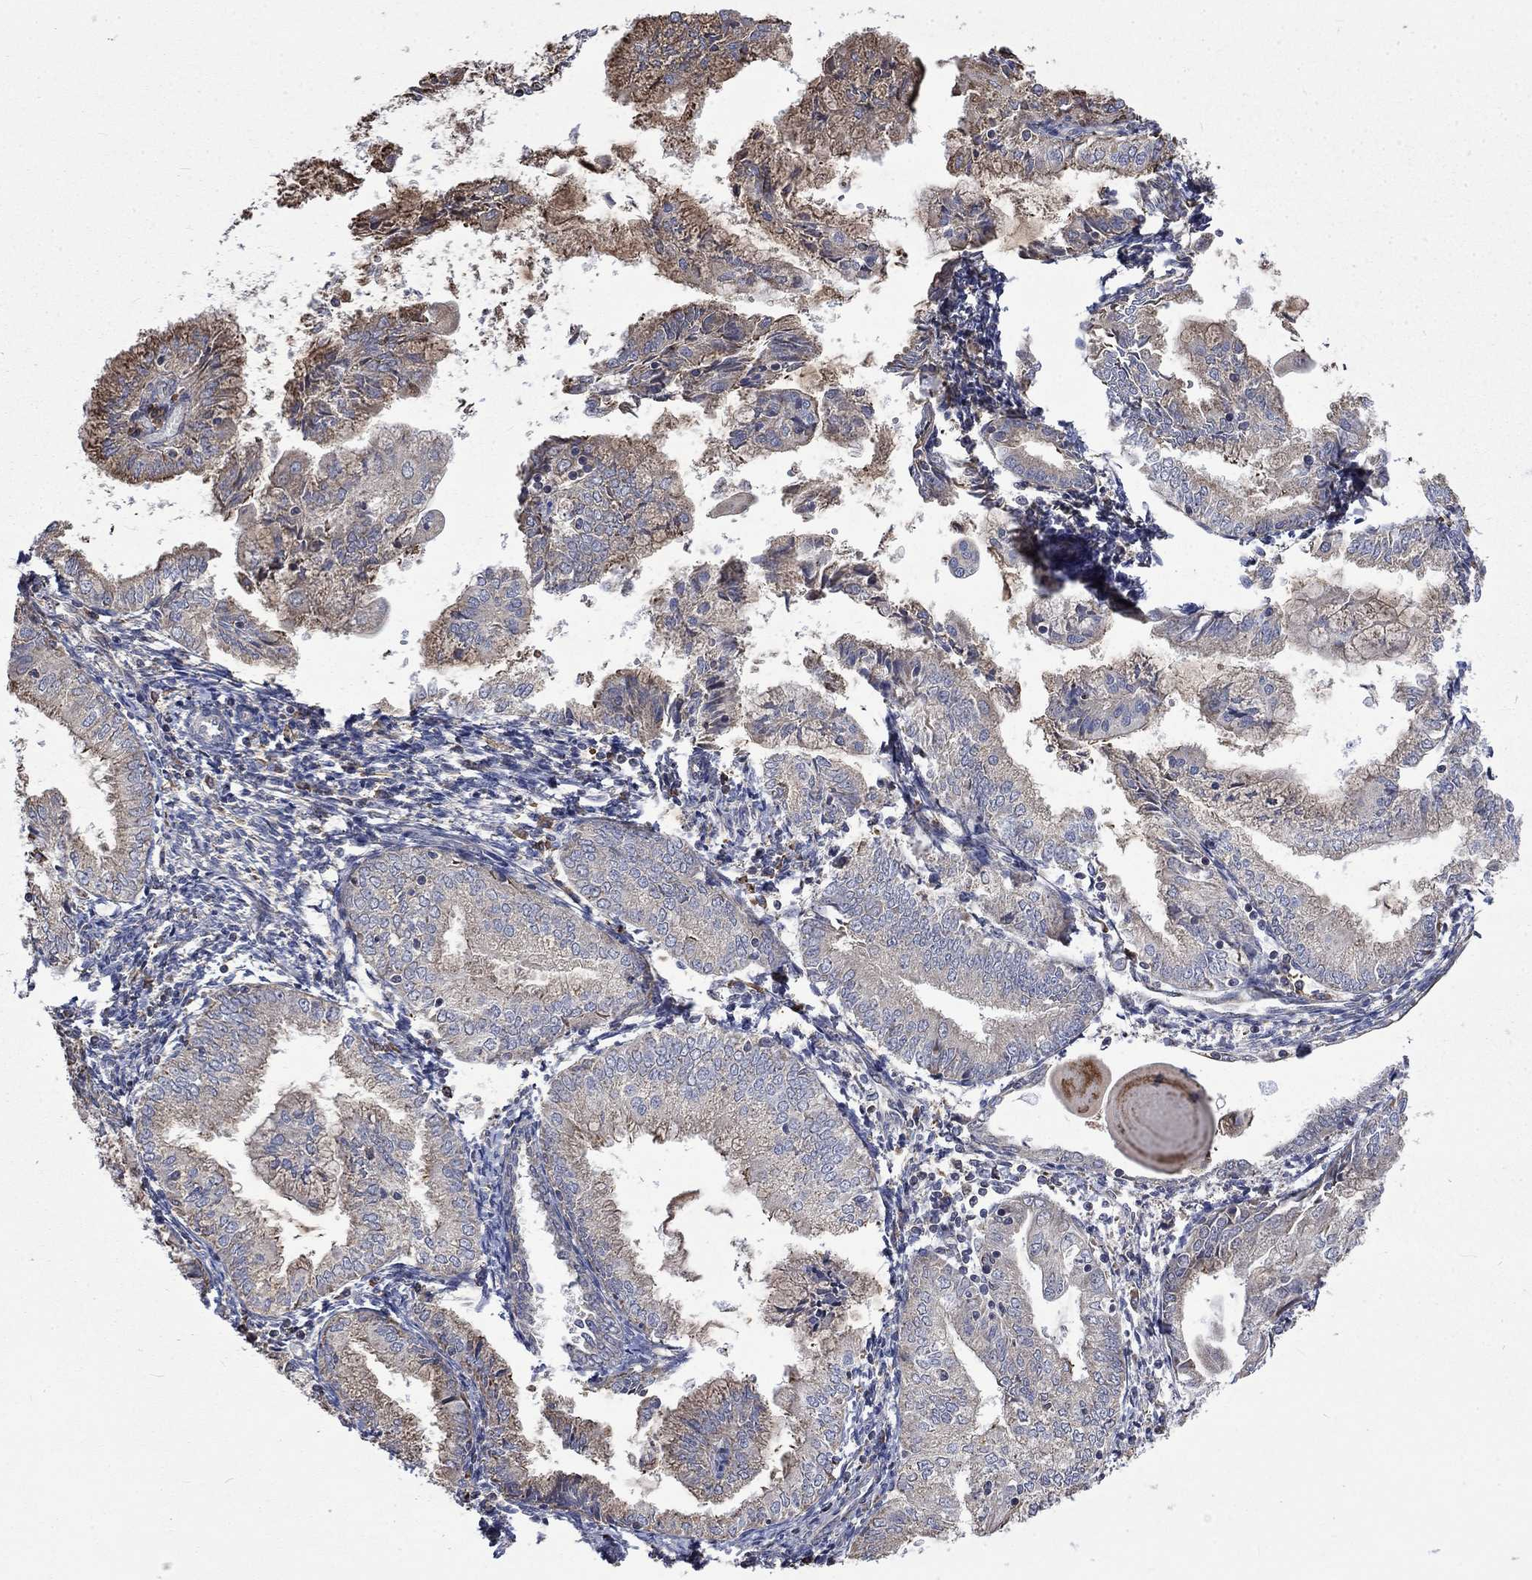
{"staining": {"intensity": "weak", "quantity": "<25%", "location": "cytoplasmic/membranous"}, "tissue": "endometrial cancer", "cell_type": "Tumor cells", "image_type": "cancer", "snomed": [{"axis": "morphology", "description": "Adenocarcinoma, NOS"}, {"axis": "topography", "description": "Endometrium"}], "caption": "The immunohistochemistry histopathology image has no significant positivity in tumor cells of endometrial adenocarcinoma tissue.", "gene": "ESRRA", "patient": {"sex": "female", "age": 56}}